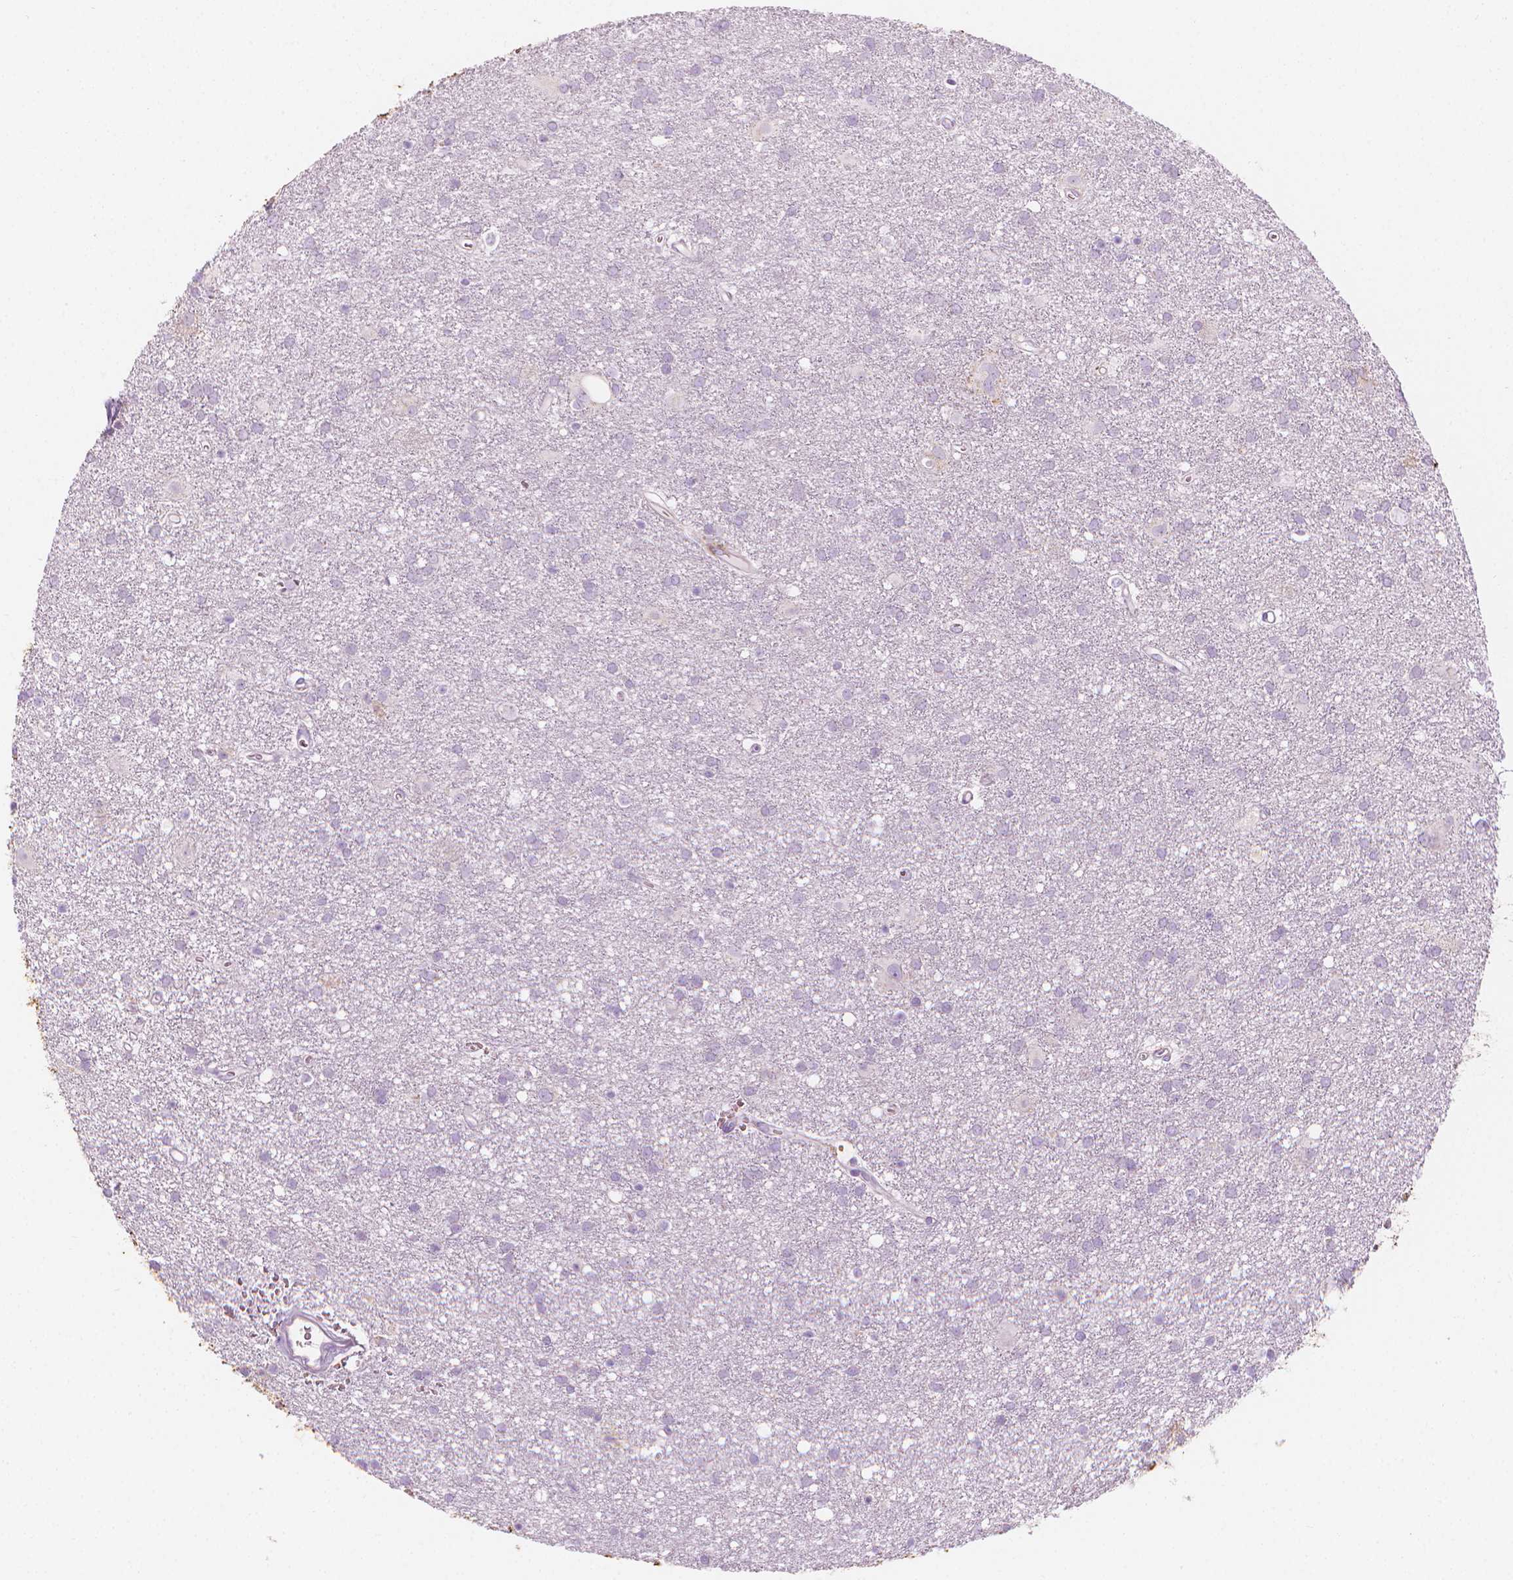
{"staining": {"intensity": "negative", "quantity": "none", "location": "none"}, "tissue": "glioma", "cell_type": "Tumor cells", "image_type": "cancer", "snomed": [{"axis": "morphology", "description": "Glioma, malignant, Low grade"}, {"axis": "topography", "description": "Brain"}], "caption": "Immunohistochemical staining of malignant glioma (low-grade) displays no significant positivity in tumor cells. (DAB immunohistochemistry, high magnification).", "gene": "CES1", "patient": {"sex": "male", "age": 58}}